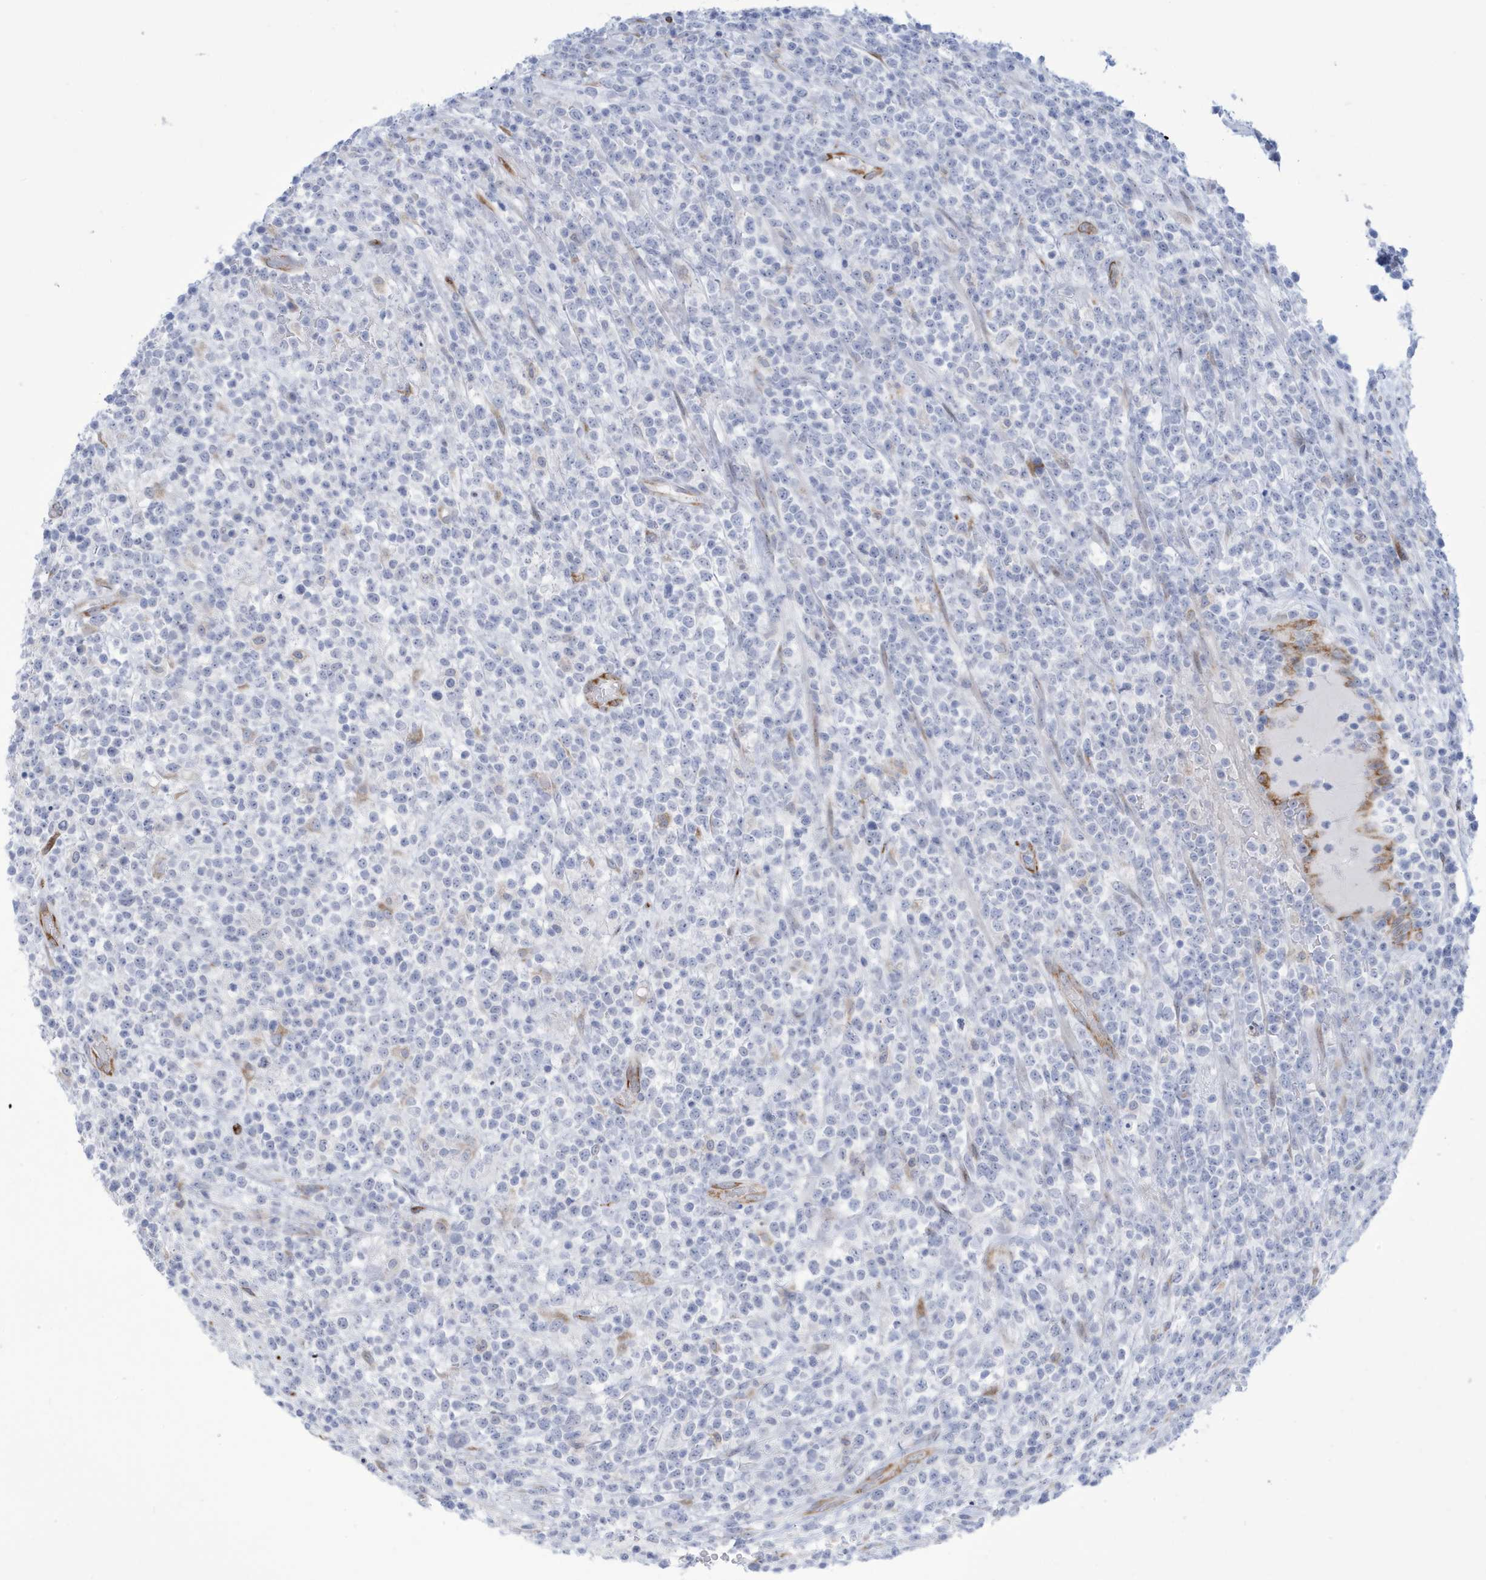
{"staining": {"intensity": "negative", "quantity": "none", "location": "none"}, "tissue": "lymphoma", "cell_type": "Tumor cells", "image_type": "cancer", "snomed": [{"axis": "morphology", "description": "Malignant lymphoma, non-Hodgkin's type, High grade"}, {"axis": "topography", "description": "Colon"}], "caption": "The photomicrograph reveals no significant expression in tumor cells of lymphoma.", "gene": "SEMA3F", "patient": {"sex": "female", "age": 53}}